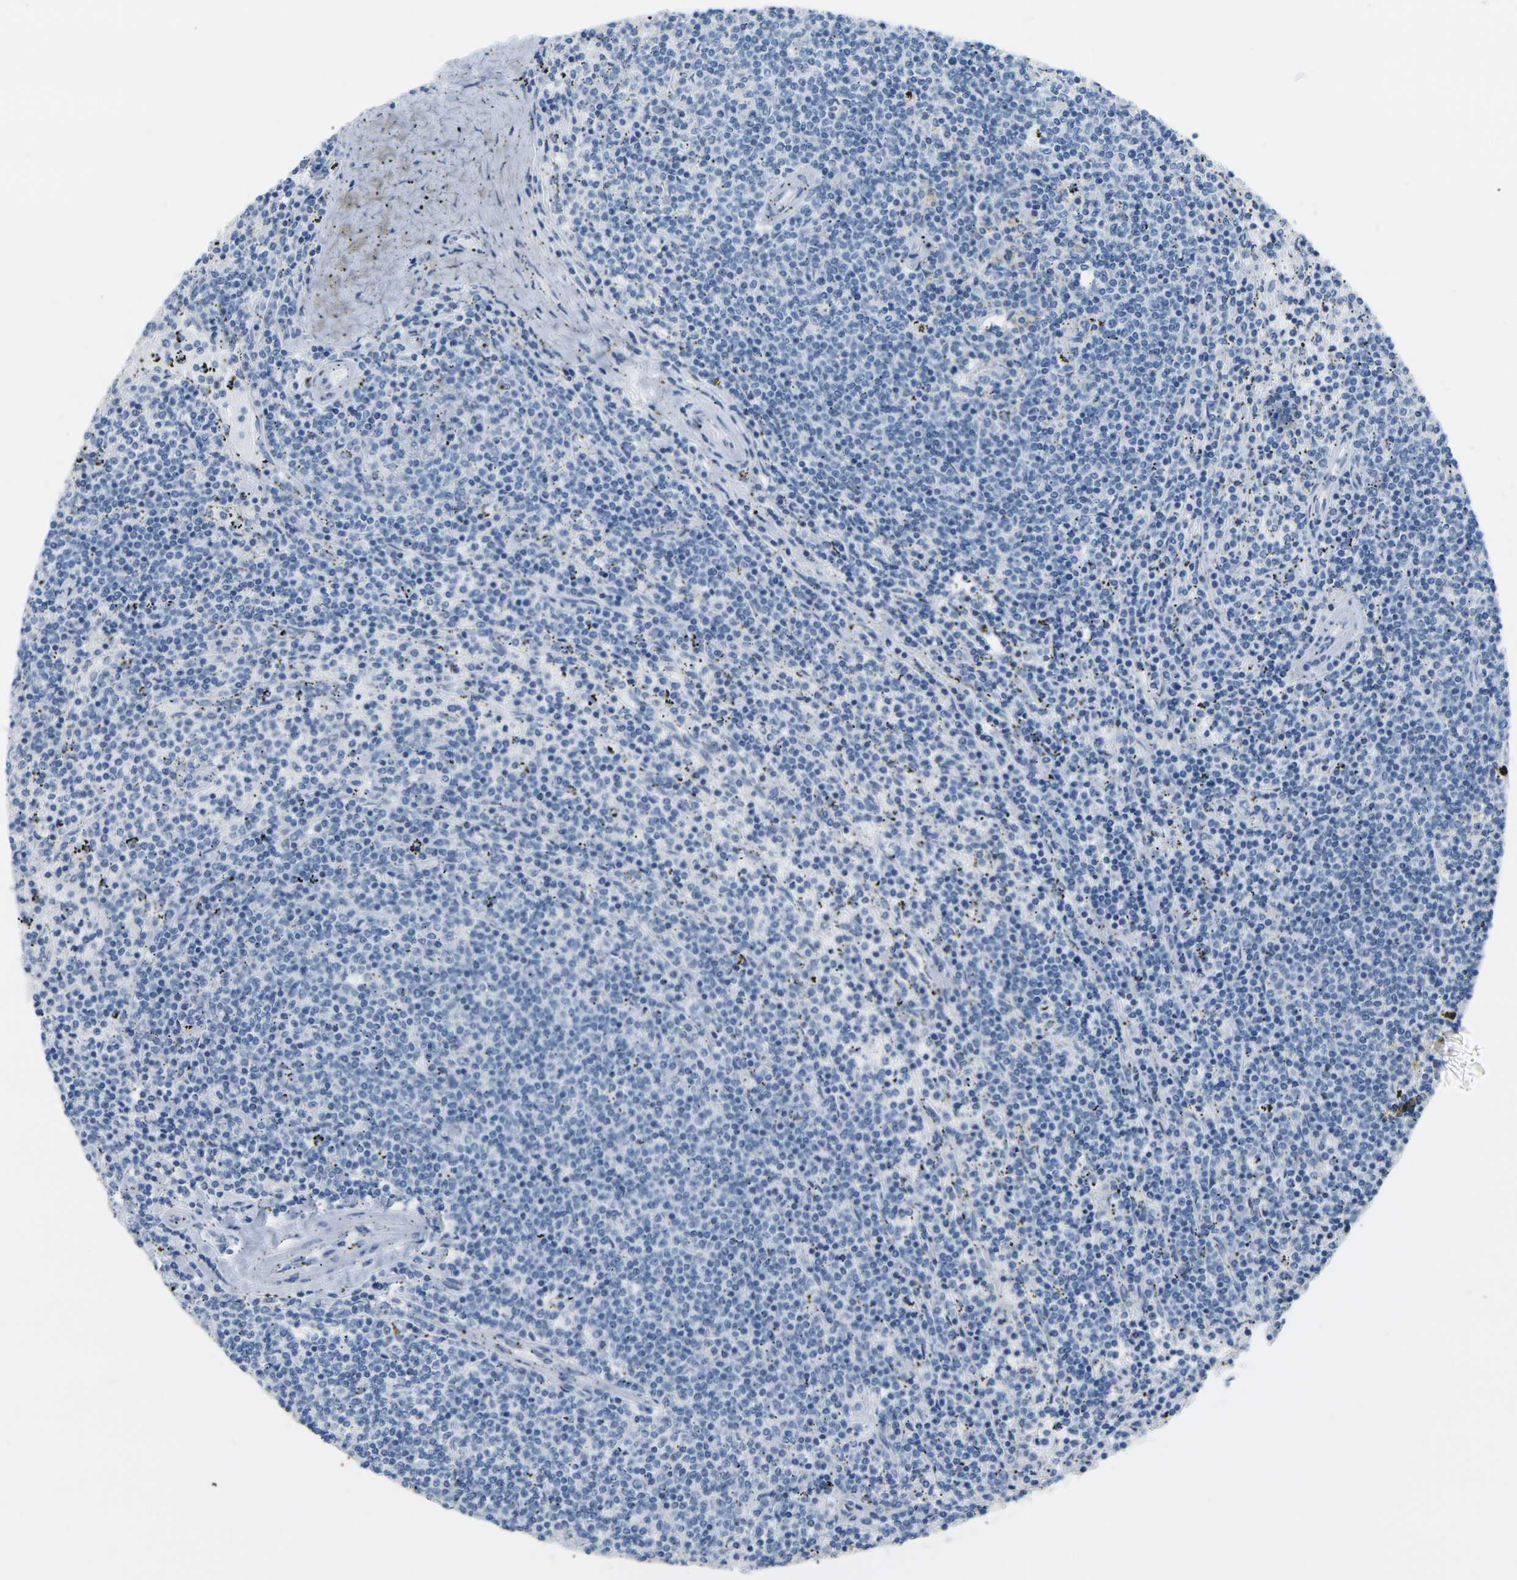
{"staining": {"intensity": "negative", "quantity": "none", "location": "none"}, "tissue": "lymphoma", "cell_type": "Tumor cells", "image_type": "cancer", "snomed": [{"axis": "morphology", "description": "Malignant lymphoma, non-Hodgkin's type, Low grade"}, {"axis": "topography", "description": "Spleen"}], "caption": "Human lymphoma stained for a protein using immunohistochemistry (IHC) reveals no expression in tumor cells.", "gene": "CLDN7", "patient": {"sex": "female", "age": 50}}